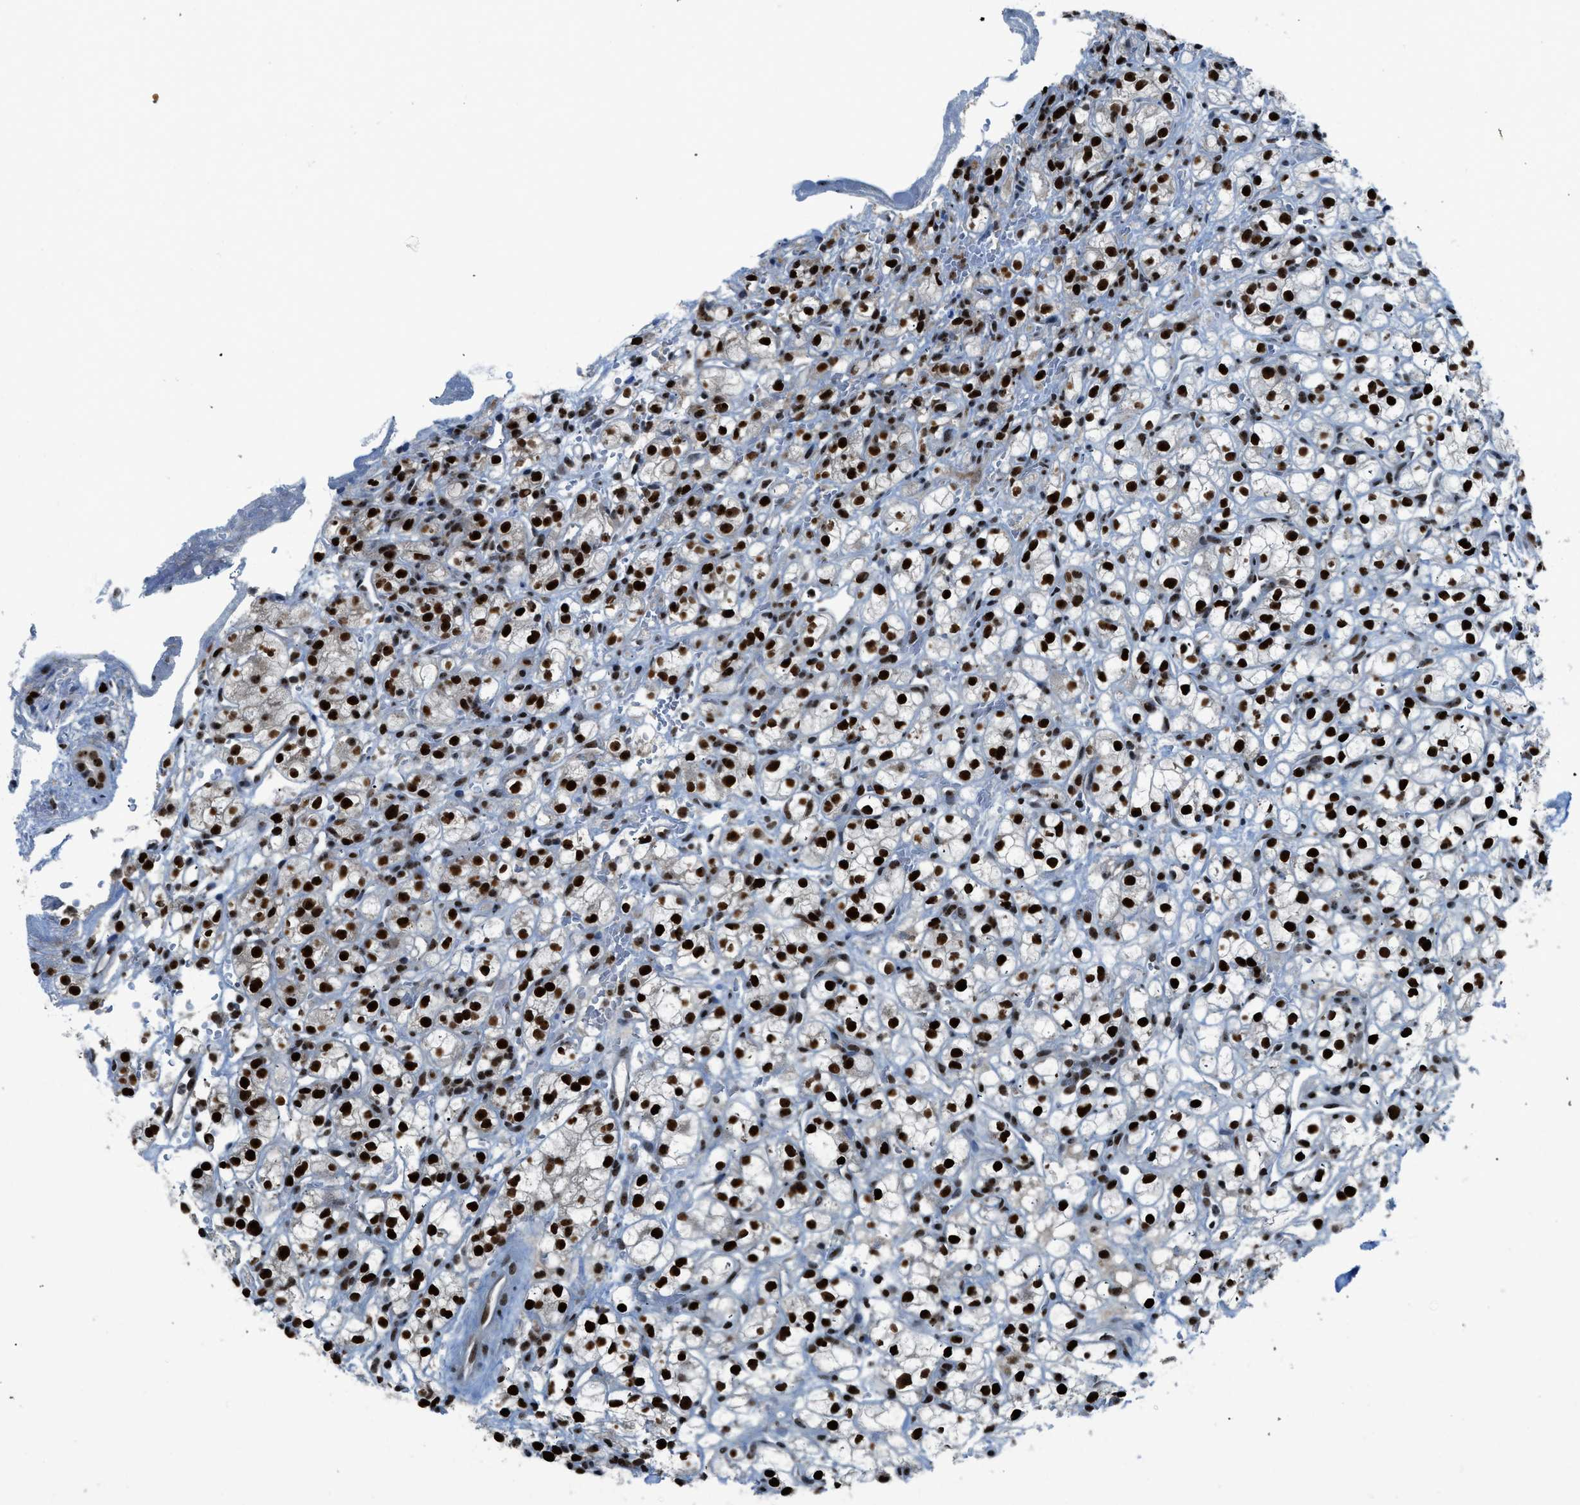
{"staining": {"intensity": "strong", "quantity": ">75%", "location": "nuclear"}, "tissue": "renal cancer", "cell_type": "Tumor cells", "image_type": "cancer", "snomed": [{"axis": "morphology", "description": "Adenocarcinoma, NOS"}, {"axis": "topography", "description": "Kidney"}], "caption": "A photomicrograph of renal cancer (adenocarcinoma) stained for a protein reveals strong nuclear brown staining in tumor cells.", "gene": "RAD51B", "patient": {"sex": "male", "age": 61}}